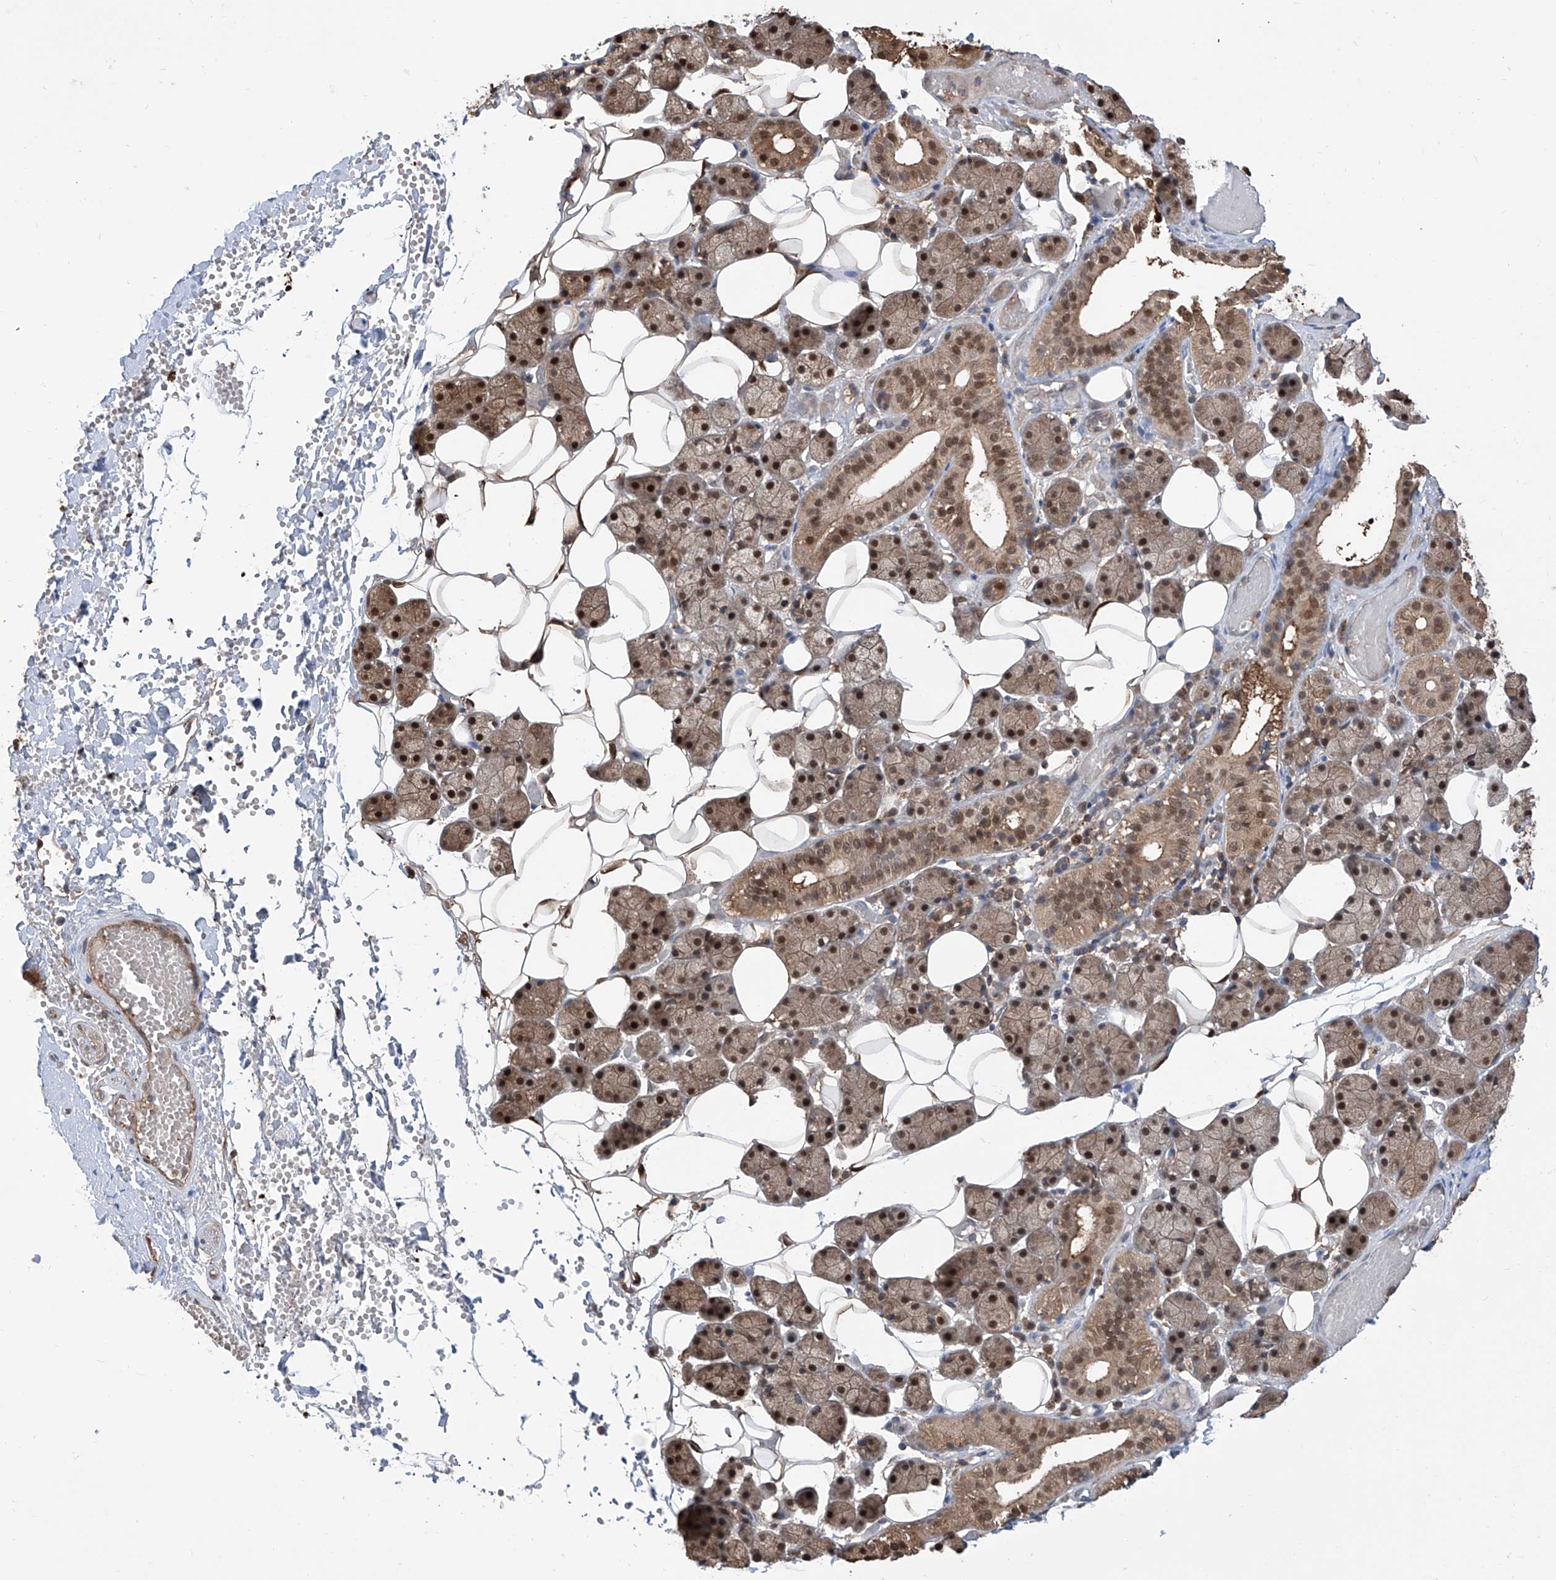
{"staining": {"intensity": "moderate", "quantity": ">75%", "location": "cytoplasmic/membranous,nuclear"}, "tissue": "salivary gland", "cell_type": "Glandular cells", "image_type": "normal", "snomed": [{"axis": "morphology", "description": "Normal tissue, NOS"}, {"axis": "topography", "description": "Salivary gland"}], "caption": "Immunohistochemistry (IHC) (DAB) staining of normal human salivary gland demonstrates moderate cytoplasmic/membranous,nuclear protein expression in about >75% of glandular cells.", "gene": "HOXC8", "patient": {"sex": "female", "age": 33}}